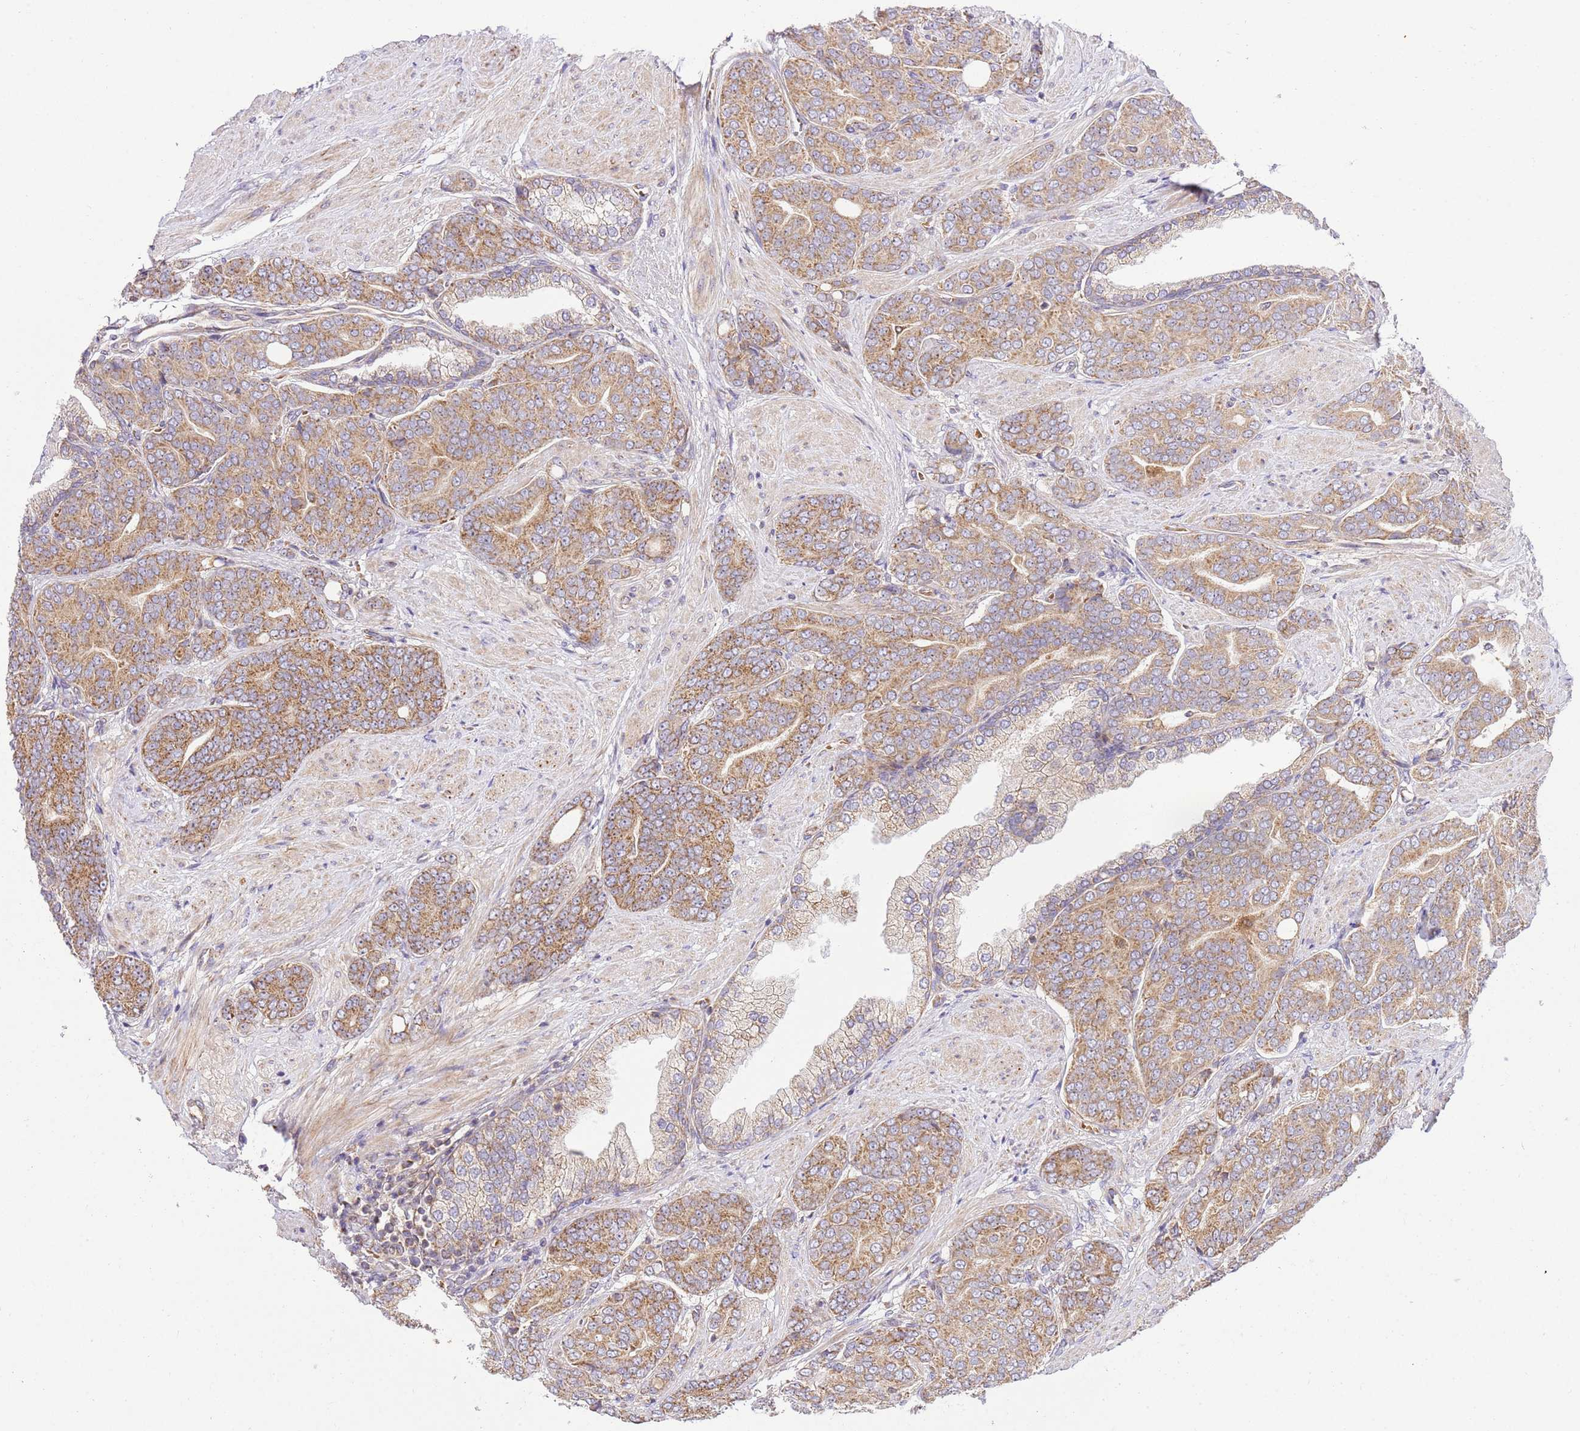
{"staining": {"intensity": "moderate", "quantity": ">75%", "location": "cytoplasmic/membranous"}, "tissue": "prostate cancer", "cell_type": "Tumor cells", "image_type": "cancer", "snomed": [{"axis": "morphology", "description": "Adenocarcinoma, High grade"}, {"axis": "topography", "description": "Prostate"}], "caption": "Brown immunohistochemical staining in human prostate high-grade adenocarcinoma exhibits moderate cytoplasmic/membranous positivity in about >75% of tumor cells.", "gene": "SPATA2L", "patient": {"sex": "male", "age": 67}}